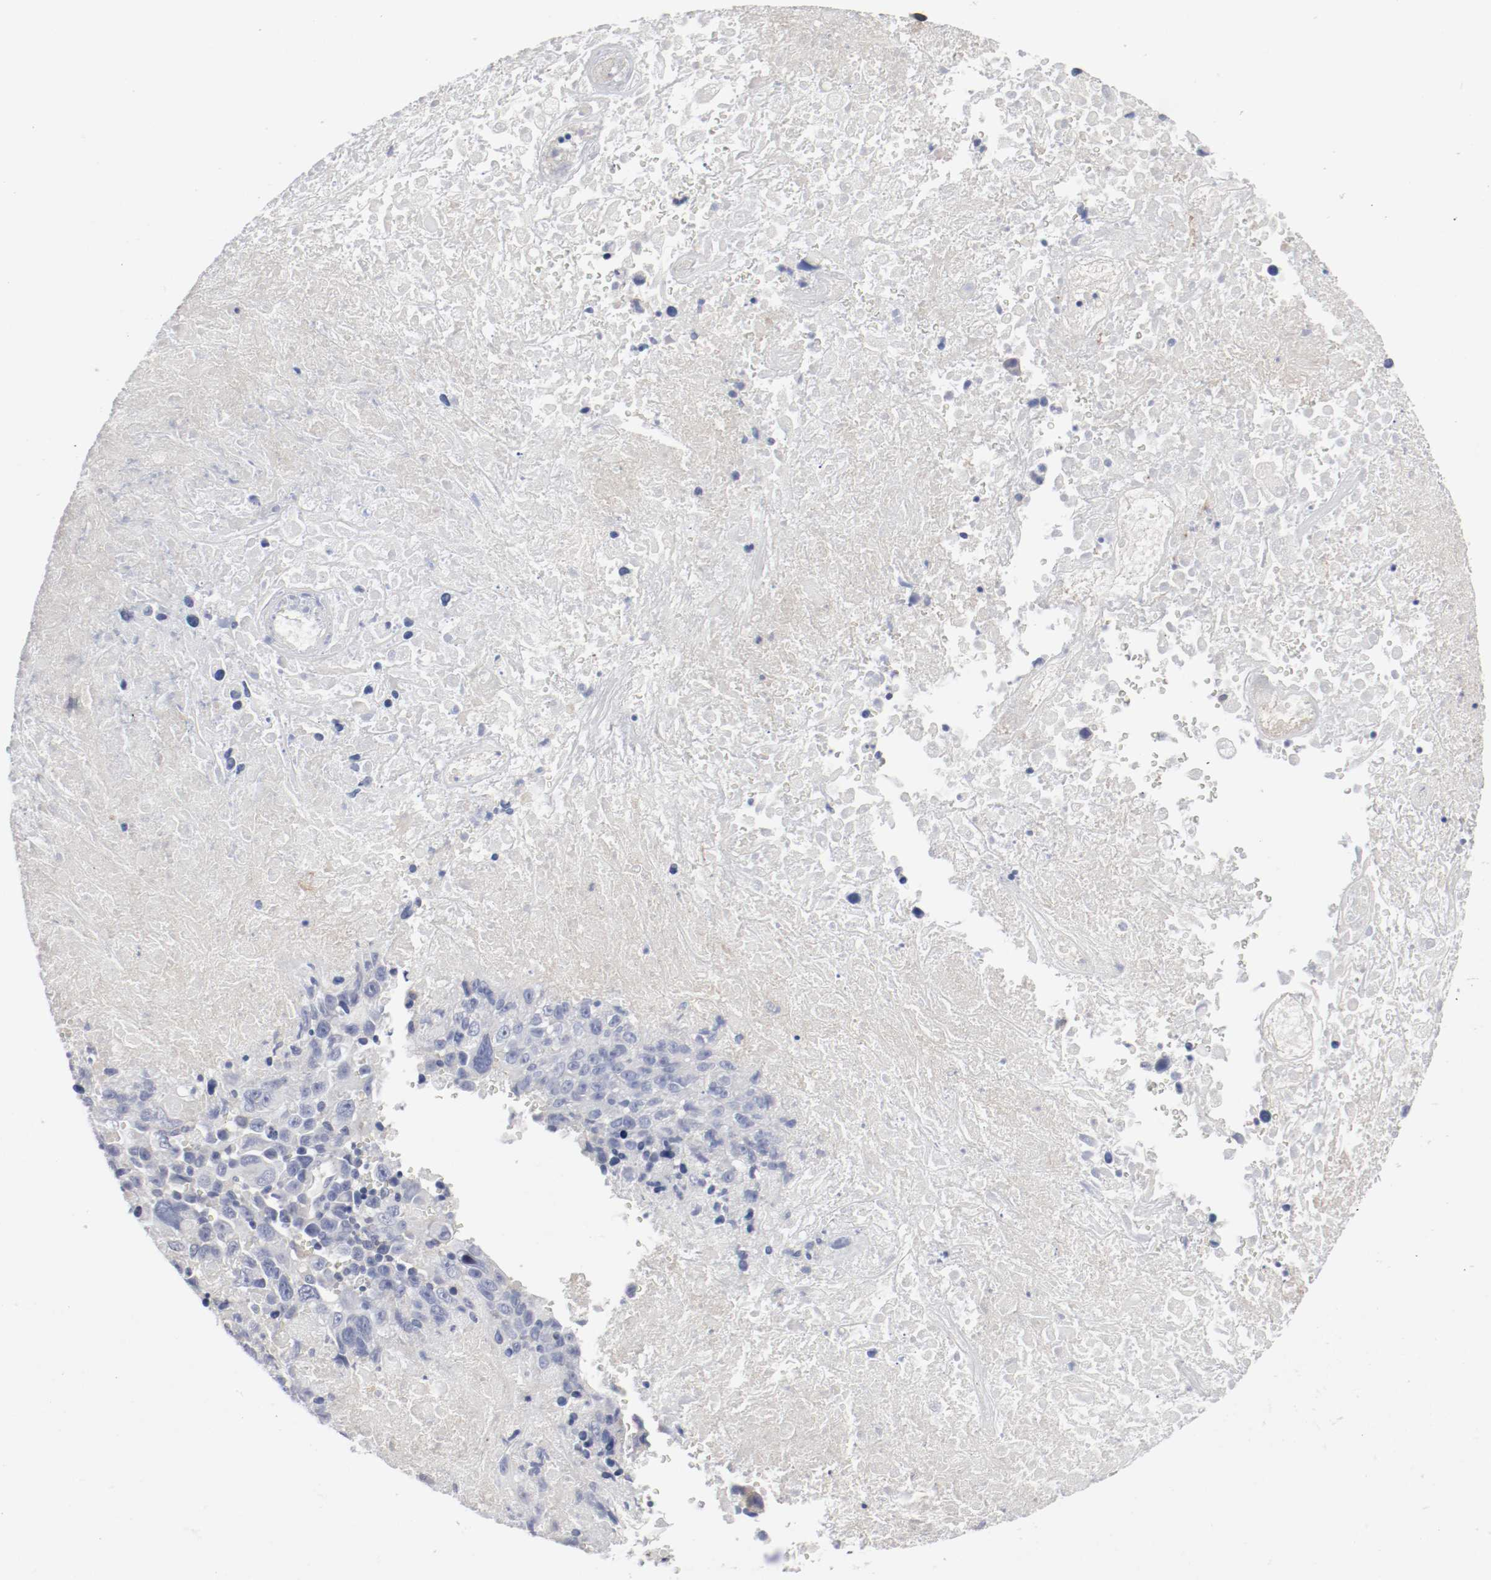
{"staining": {"intensity": "negative", "quantity": "none", "location": "none"}, "tissue": "melanoma", "cell_type": "Tumor cells", "image_type": "cancer", "snomed": [{"axis": "morphology", "description": "Malignant melanoma, Metastatic site"}, {"axis": "topography", "description": "Cerebral cortex"}], "caption": "High magnification brightfield microscopy of melanoma stained with DAB (3,3'-diaminobenzidine) (brown) and counterstained with hematoxylin (blue): tumor cells show no significant positivity. (DAB (3,3'-diaminobenzidine) immunohistochemistry (IHC) visualized using brightfield microscopy, high magnification).", "gene": "FGFBP1", "patient": {"sex": "female", "age": 52}}